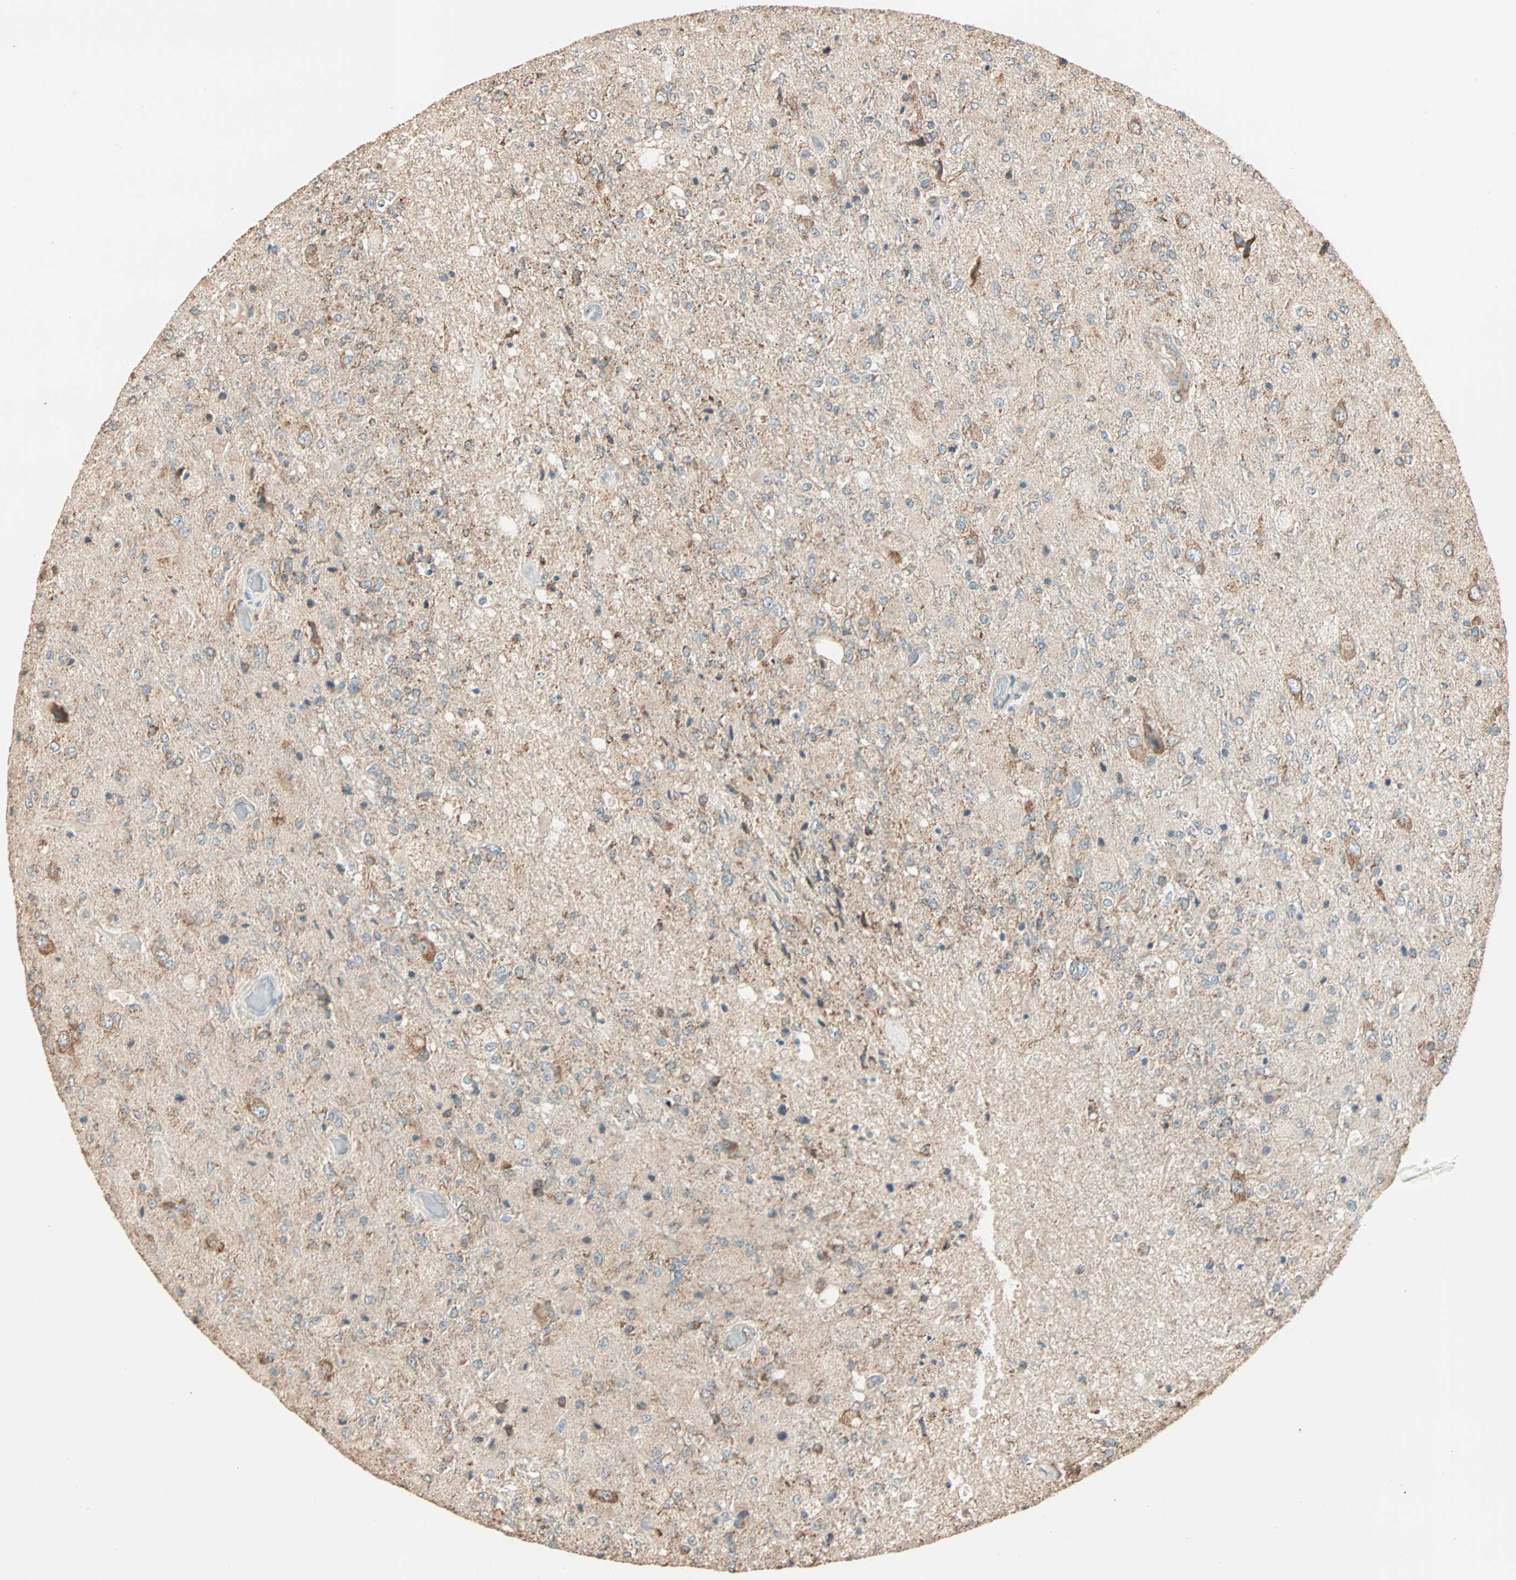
{"staining": {"intensity": "moderate", "quantity": "<25%", "location": "cytoplasmic/membranous"}, "tissue": "glioma", "cell_type": "Tumor cells", "image_type": "cancer", "snomed": [{"axis": "morphology", "description": "Normal tissue, NOS"}, {"axis": "morphology", "description": "Glioma, malignant, High grade"}, {"axis": "topography", "description": "Cerebral cortex"}], "caption": "Malignant glioma (high-grade) stained with a brown dye exhibits moderate cytoplasmic/membranous positive positivity in approximately <25% of tumor cells.", "gene": "EIF4G2", "patient": {"sex": "male", "age": 77}}